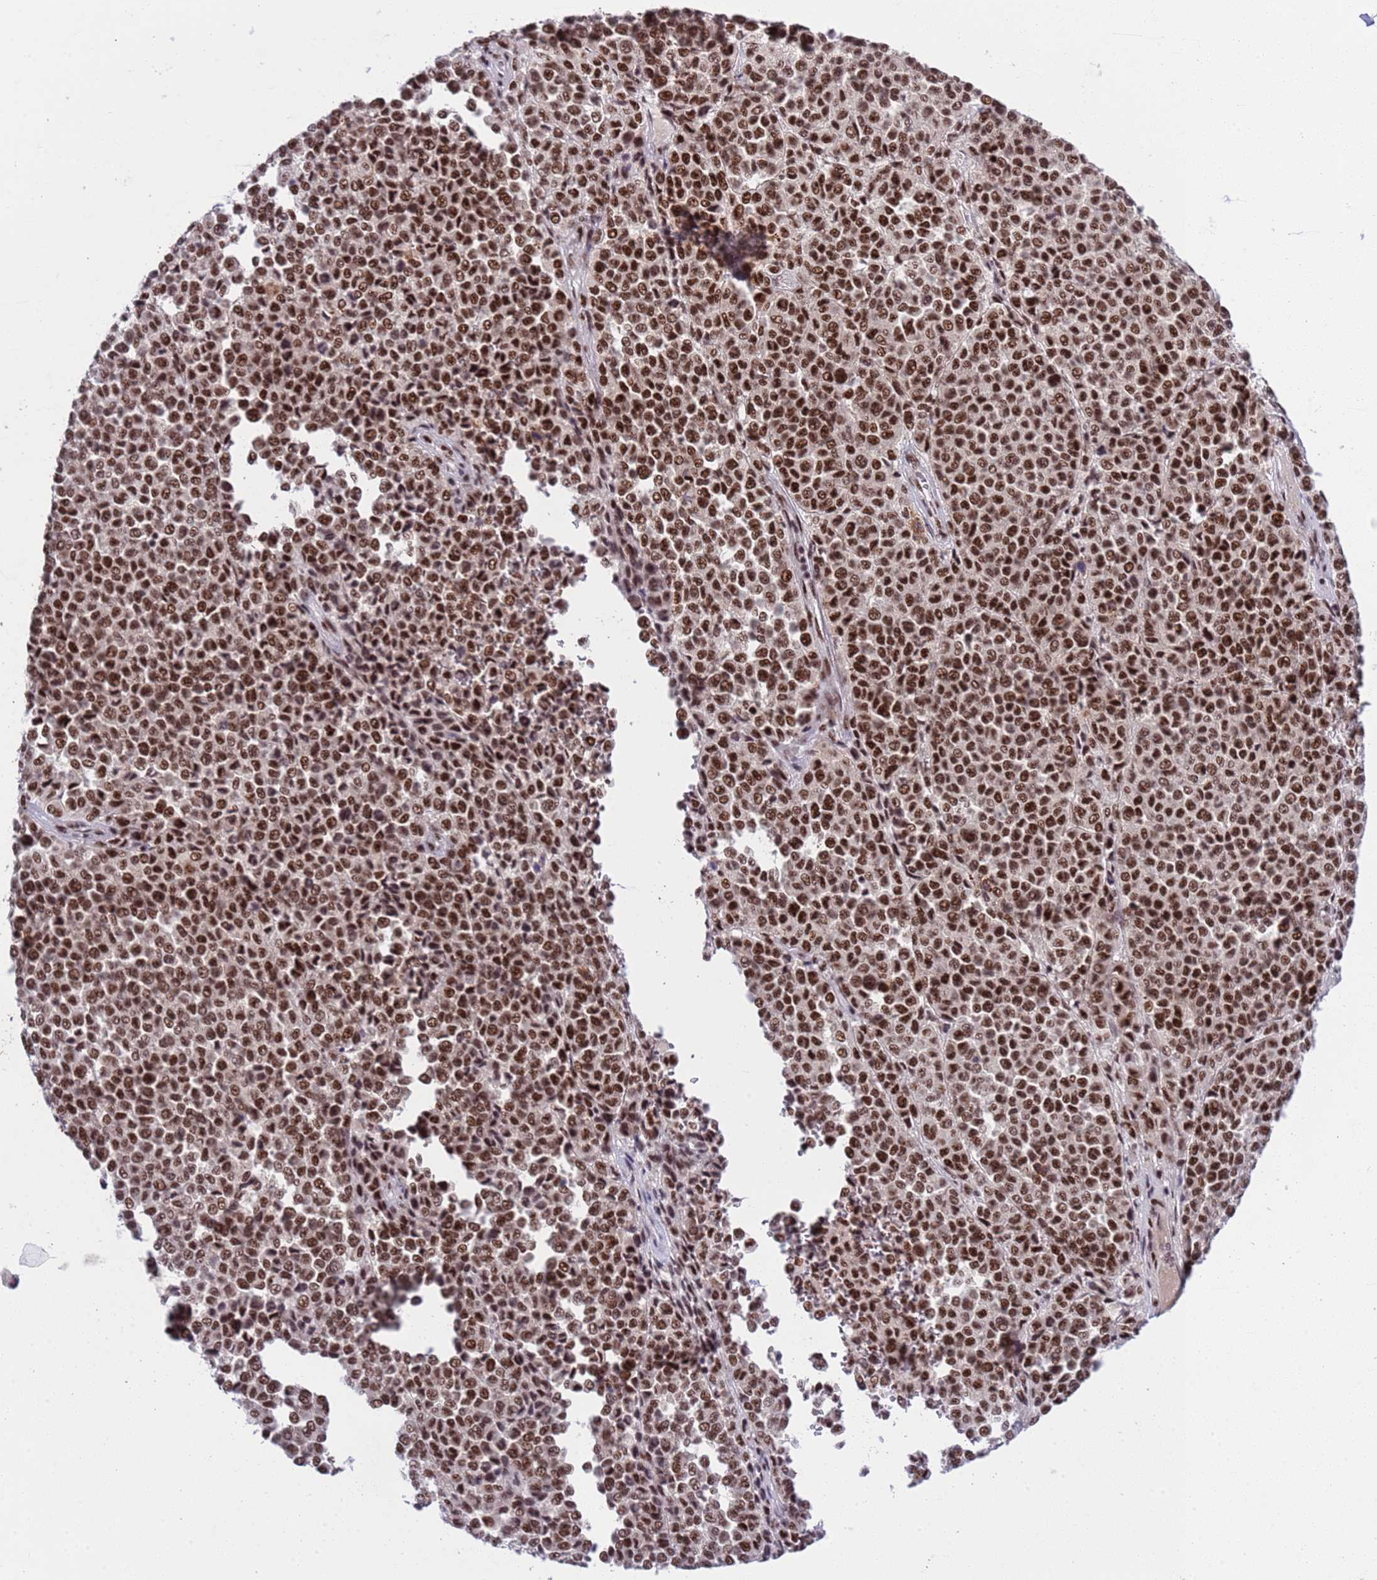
{"staining": {"intensity": "strong", "quantity": ">75%", "location": "nuclear"}, "tissue": "melanoma", "cell_type": "Tumor cells", "image_type": "cancer", "snomed": [{"axis": "morphology", "description": "Malignant melanoma, Metastatic site"}, {"axis": "topography", "description": "Pancreas"}], "caption": "The micrograph reveals immunohistochemical staining of malignant melanoma (metastatic site). There is strong nuclear expression is identified in approximately >75% of tumor cells. The staining was performed using DAB (3,3'-diaminobenzidine), with brown indicating positive protein expression. Nuclei are stained blue with hematoxylin.", "gene": "THOC2", "patient": {"sex": "female", "age": 30}}